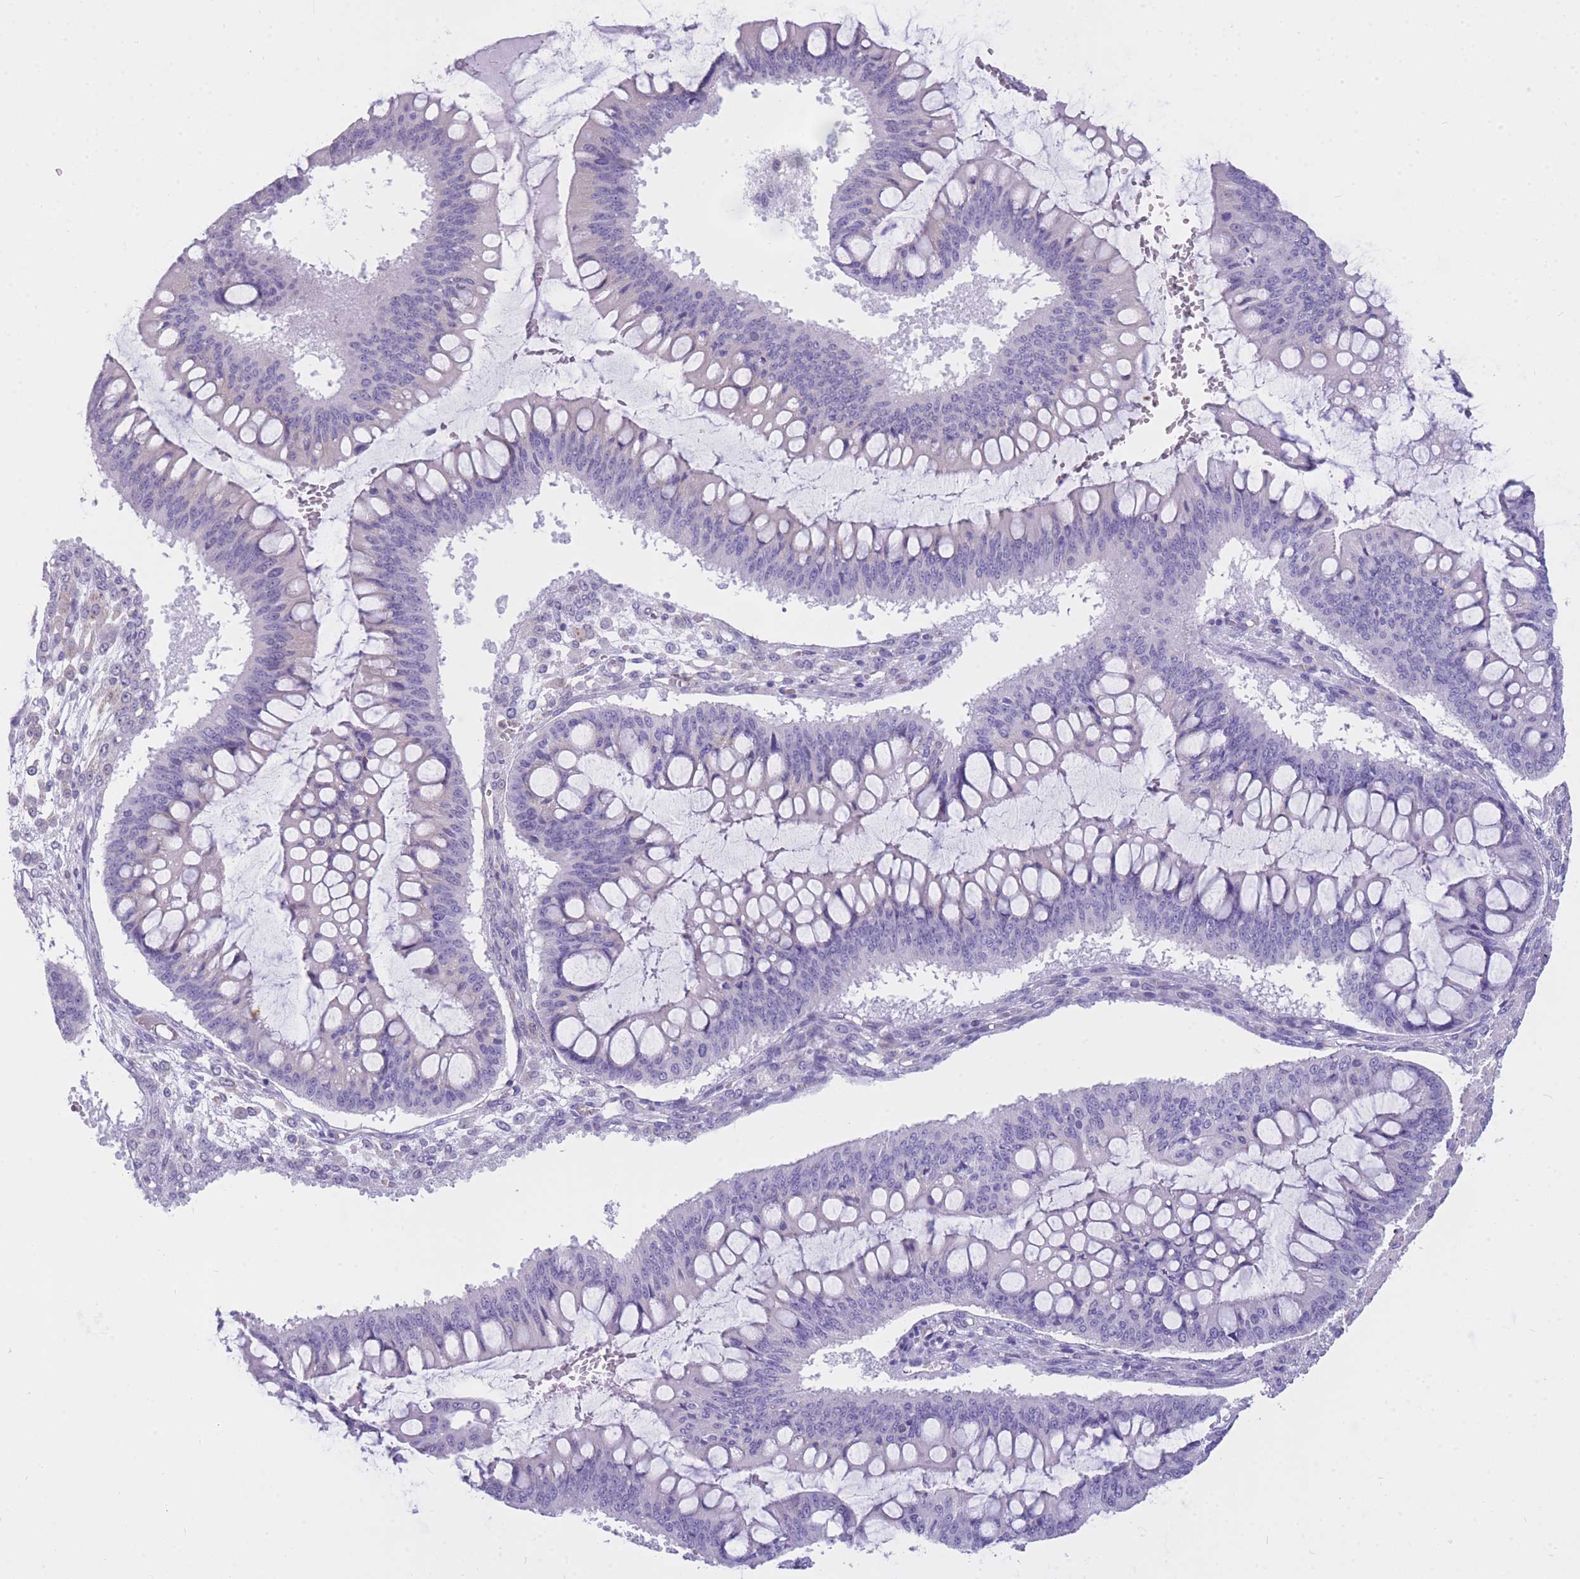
{"staining": {"intensity": "negative", "quantity": "none", "location": "none"}, "tissue": "ovarian cancer", "cell_type": "Tumor cells", "image_type": "cancer", "snomed": [{"axis": "morphology", "description": "Cystadenocarcinoma, mucinous, NOS"}, {"axis": "topography", "description": "Ovary"}], "caption": "Tumor cells are negative for protein expression in human ovarian mucinous cystadenocarcinoma. The staining was performed using DAB (3,3'-diaminobenzidine) to visualize the protein expression in brown, while the nuclei were stained in blue with hematoxylin (Magnification: 20x).", "gene": "ZNF662", "patient": {"sex": "female", "age": 73}}